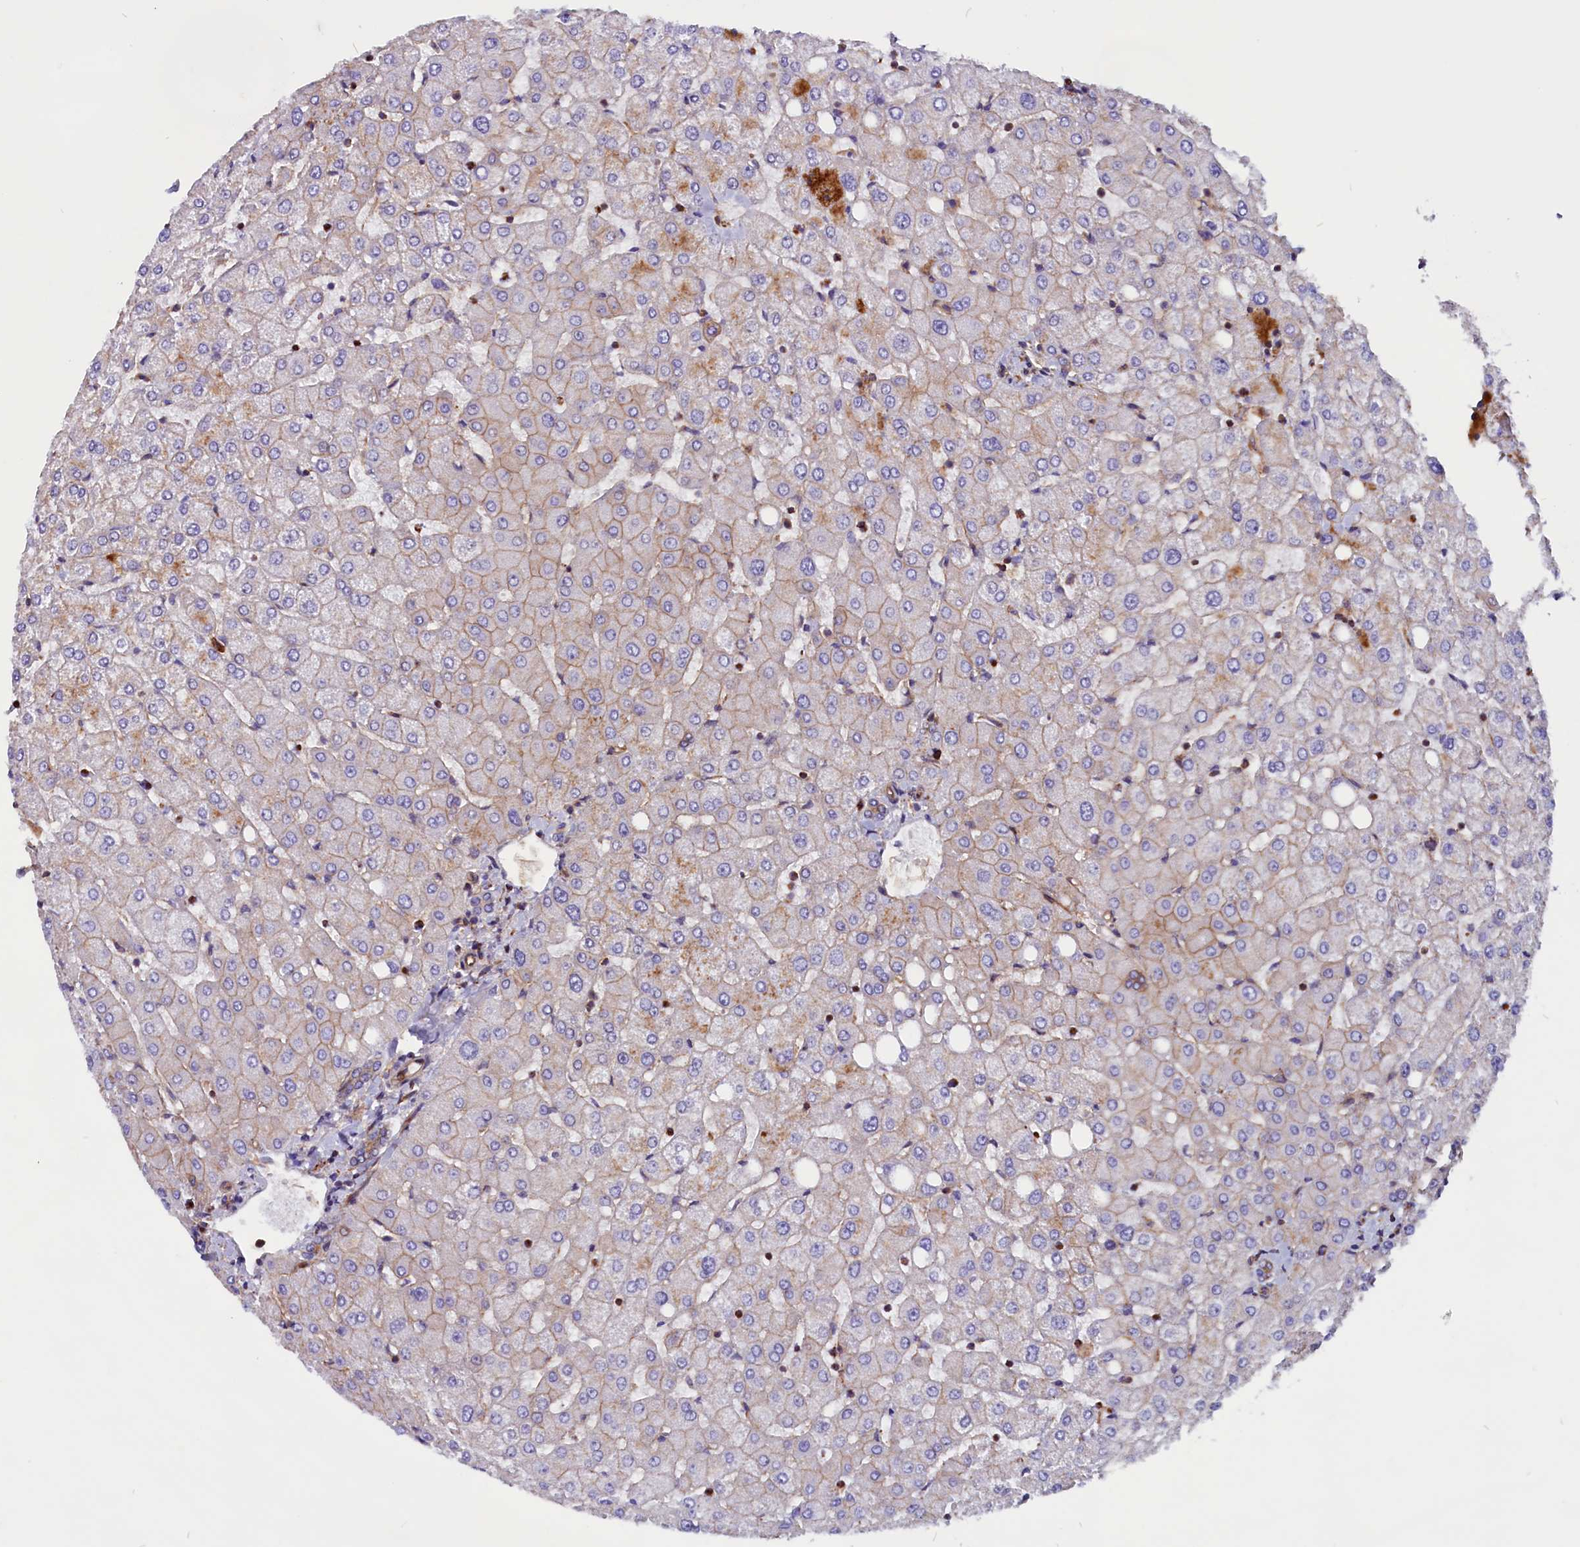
{"staining": {"intensity": "moderate", "quantity": "25%-75%", "location": "cytoplasmic/membranous"}, "tissue": "liver", "cell_type": "Cholangiocytes", "image_type": "normal", "snomed": [{"axis": "morphology", "description": "Normal tissue, NOS"}, {"axis": "topography", "description": "Liver"}], "caption": "A medium amount of moderate cytoplasmic/membranous staining is identified in approximately 25%-75% of cholangiocytes in benign liver.", "gene": "ZNF749", "patient": {"sex": "female", "age": 54}}